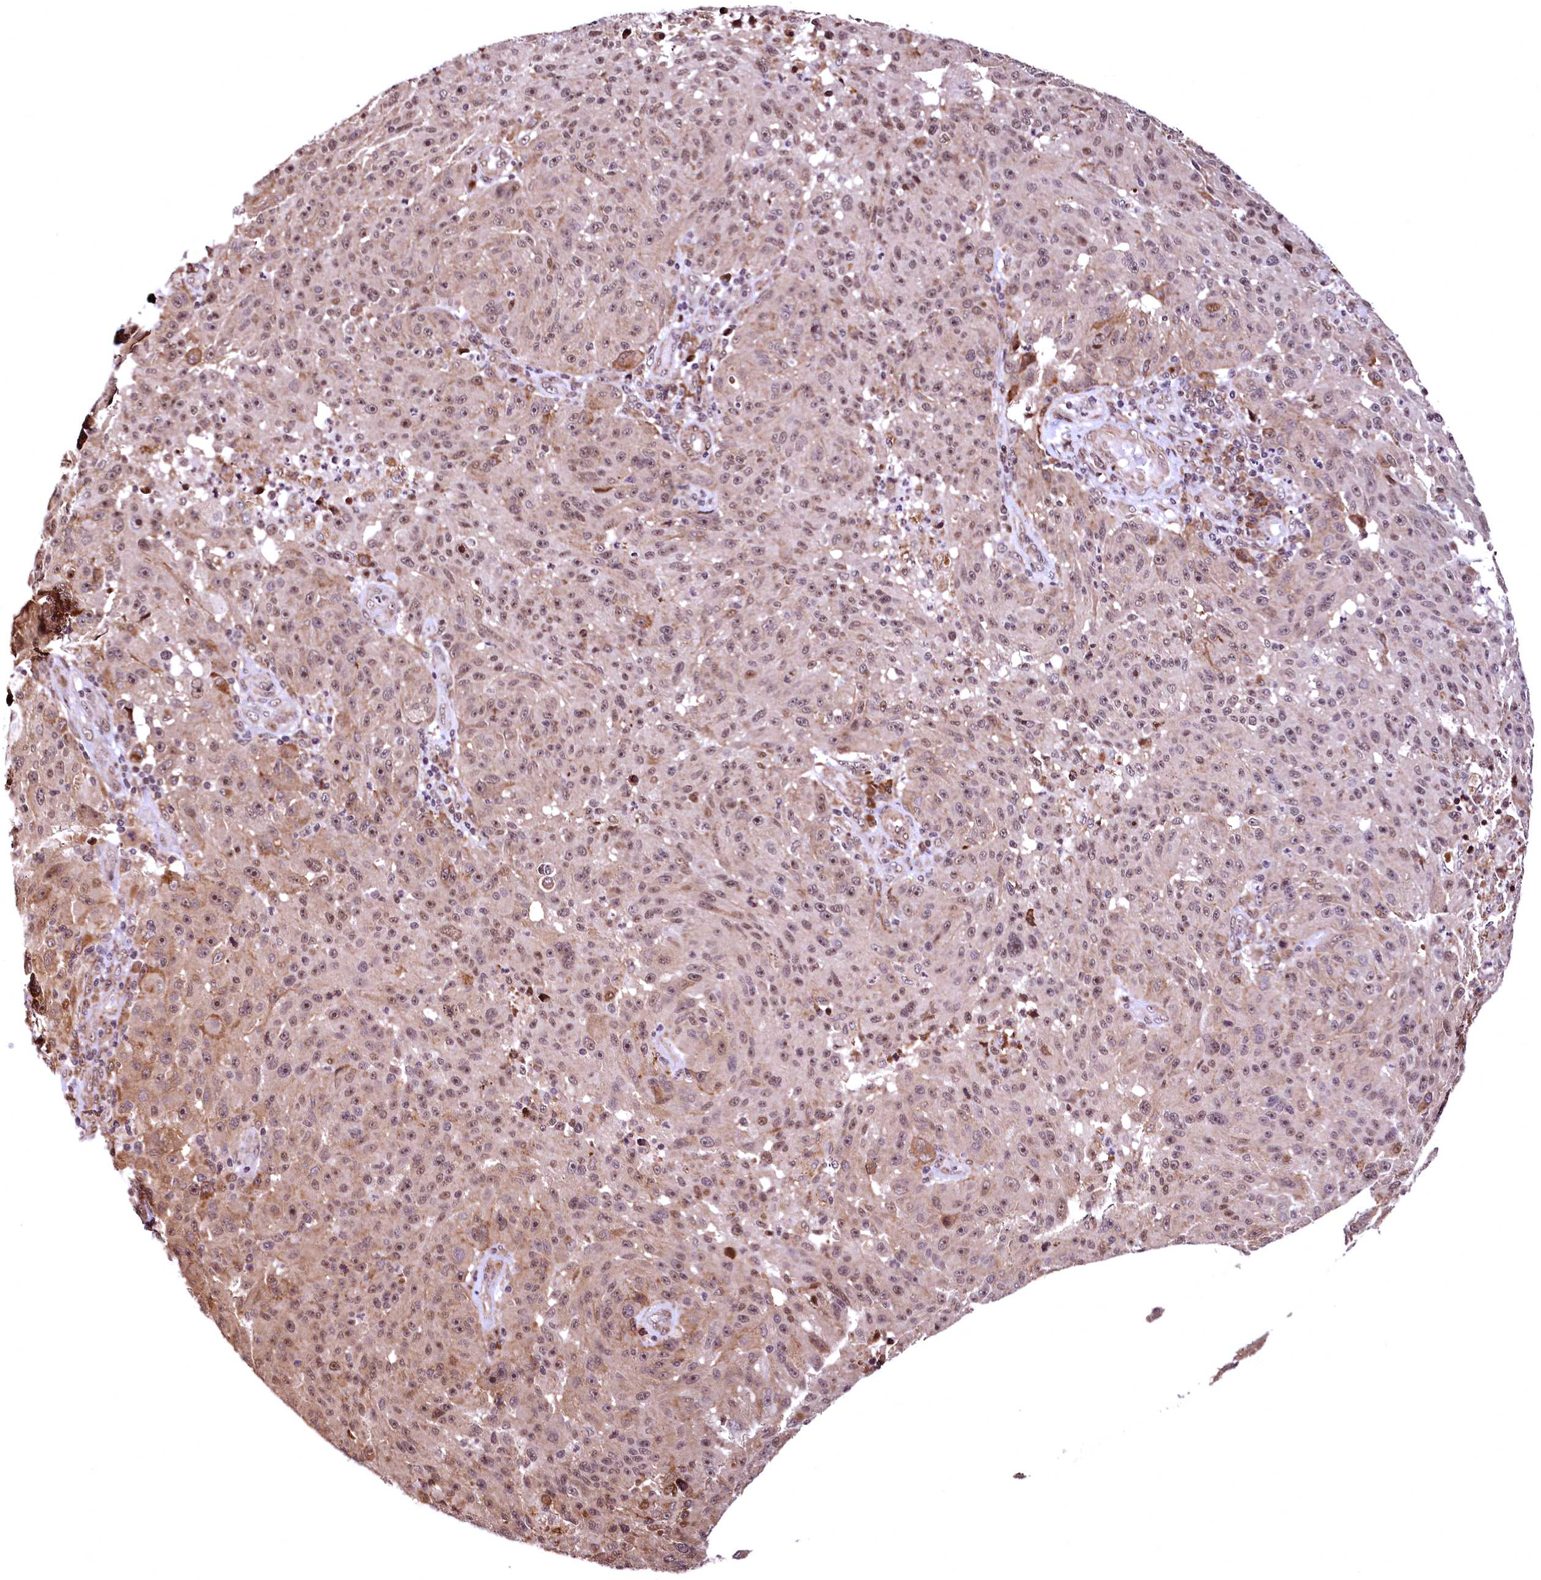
{"staining": {"intensity": "moderate", "quantity": ">75%", "location": "nuclear"}, "tissue": "melanoma", "cell_type": "Tumor cells", "image_type": "cancer", "snomed": [{"axis": "morphology", "description": "Malignant melanoma, NOS"}, {"axis": "topography", "description": "Skin"}], "caption": "Immunohistochemistry (IHC) of human melanoma shows medium levels of moderate nuclear positivity in about >75% of tumor cells.", "gene": "PDS5B", "patient": {"sex": "male", "age": 53}}